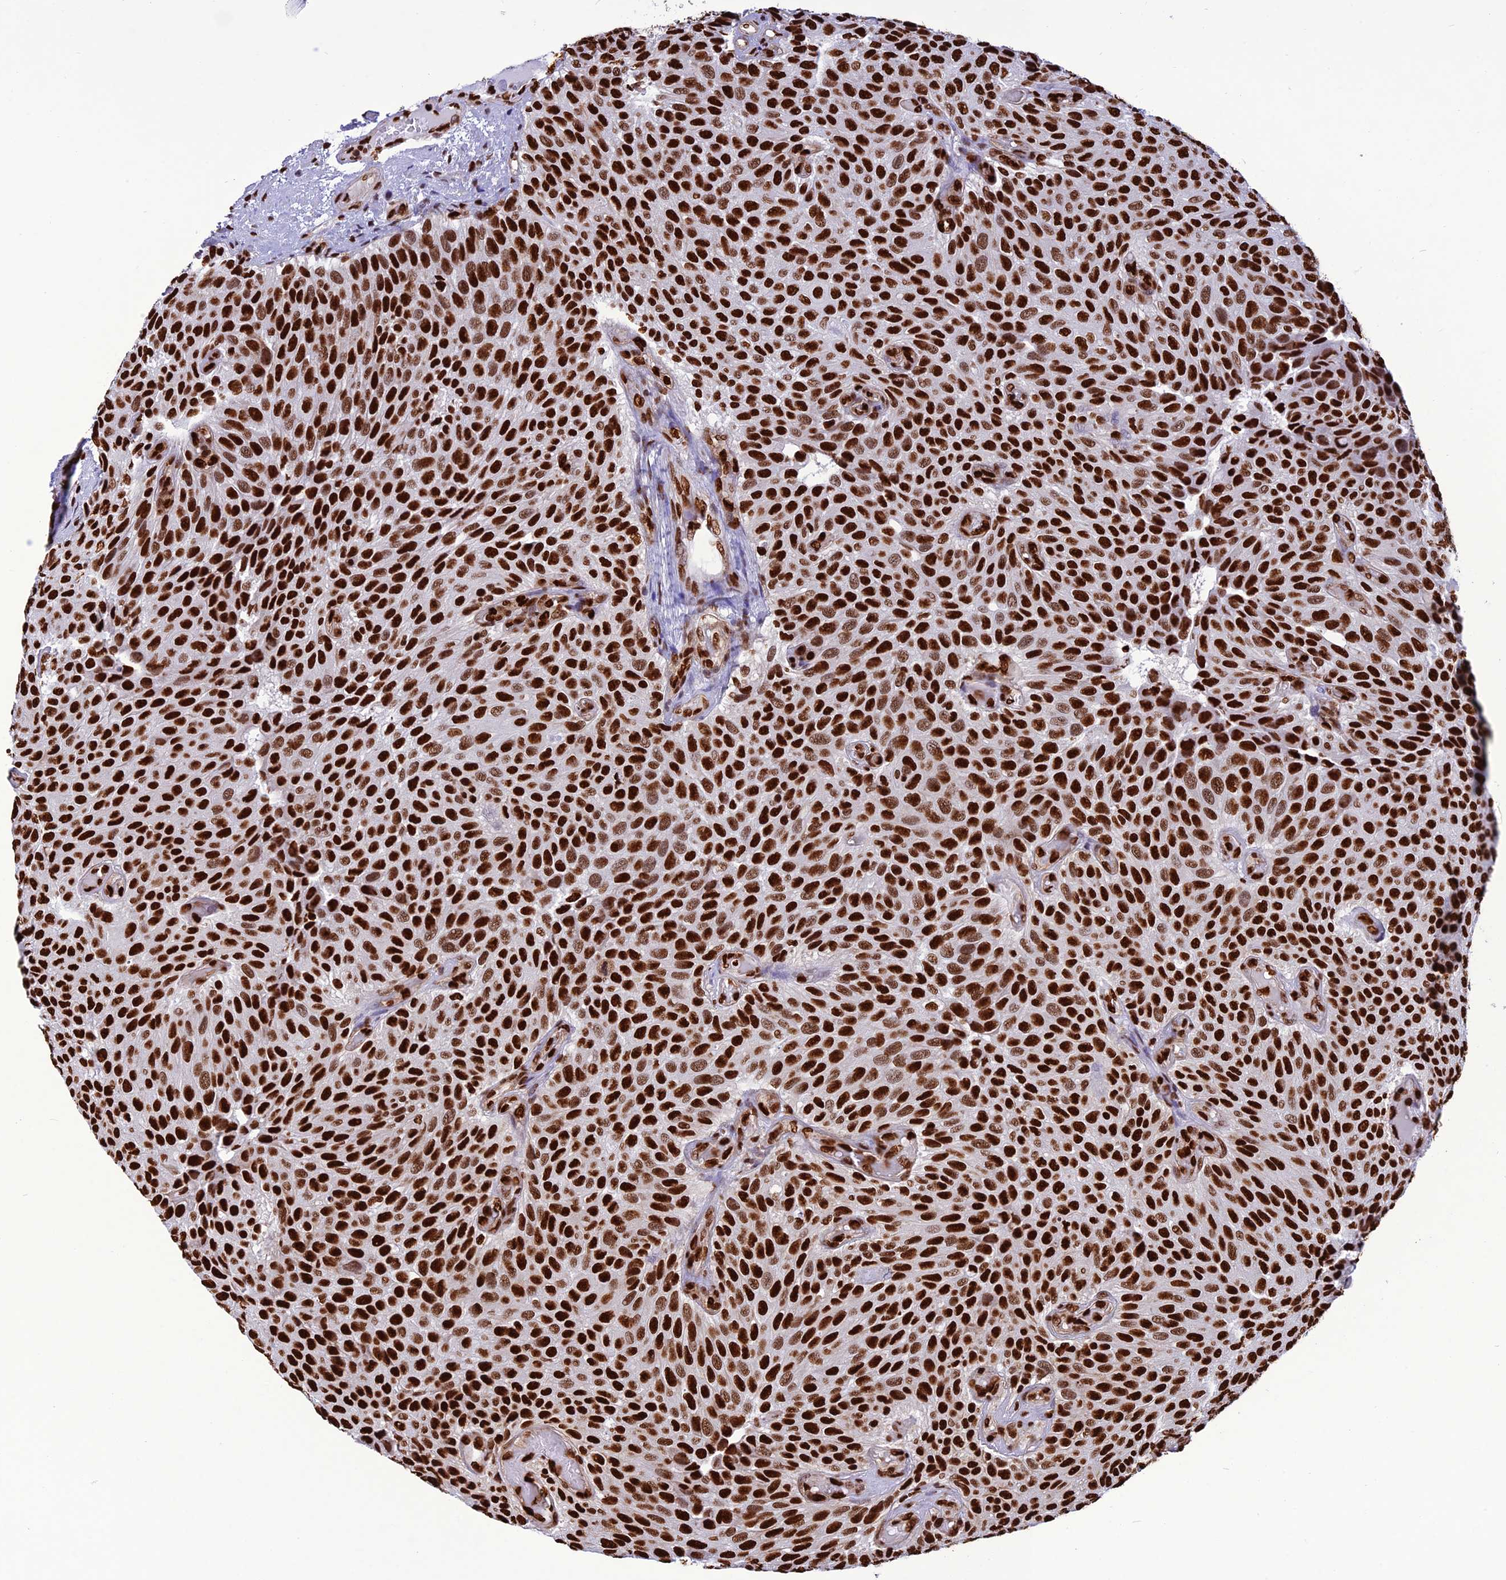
{"staining": {"intensity": "strong", "quantity": ">75%", "location": "nuclear"}, "tissue": "urothelial cancer", "cell_type": "Tumor cells", "image_type": "cancer", "snomed": [{"axis": "morphology", "description": "Urothelial carcinoma, Low grade"}, {"axis": "topography", "description": "Urinary bladder"}], "caption": "Urothelial carcinoma (low-grade) was stained to show a protein in brown. There is high levels of strong nuclear expression in about >75% of tumor cells.", "gene": "INO80E", "patient": {"sex": "male", "age": 89}}